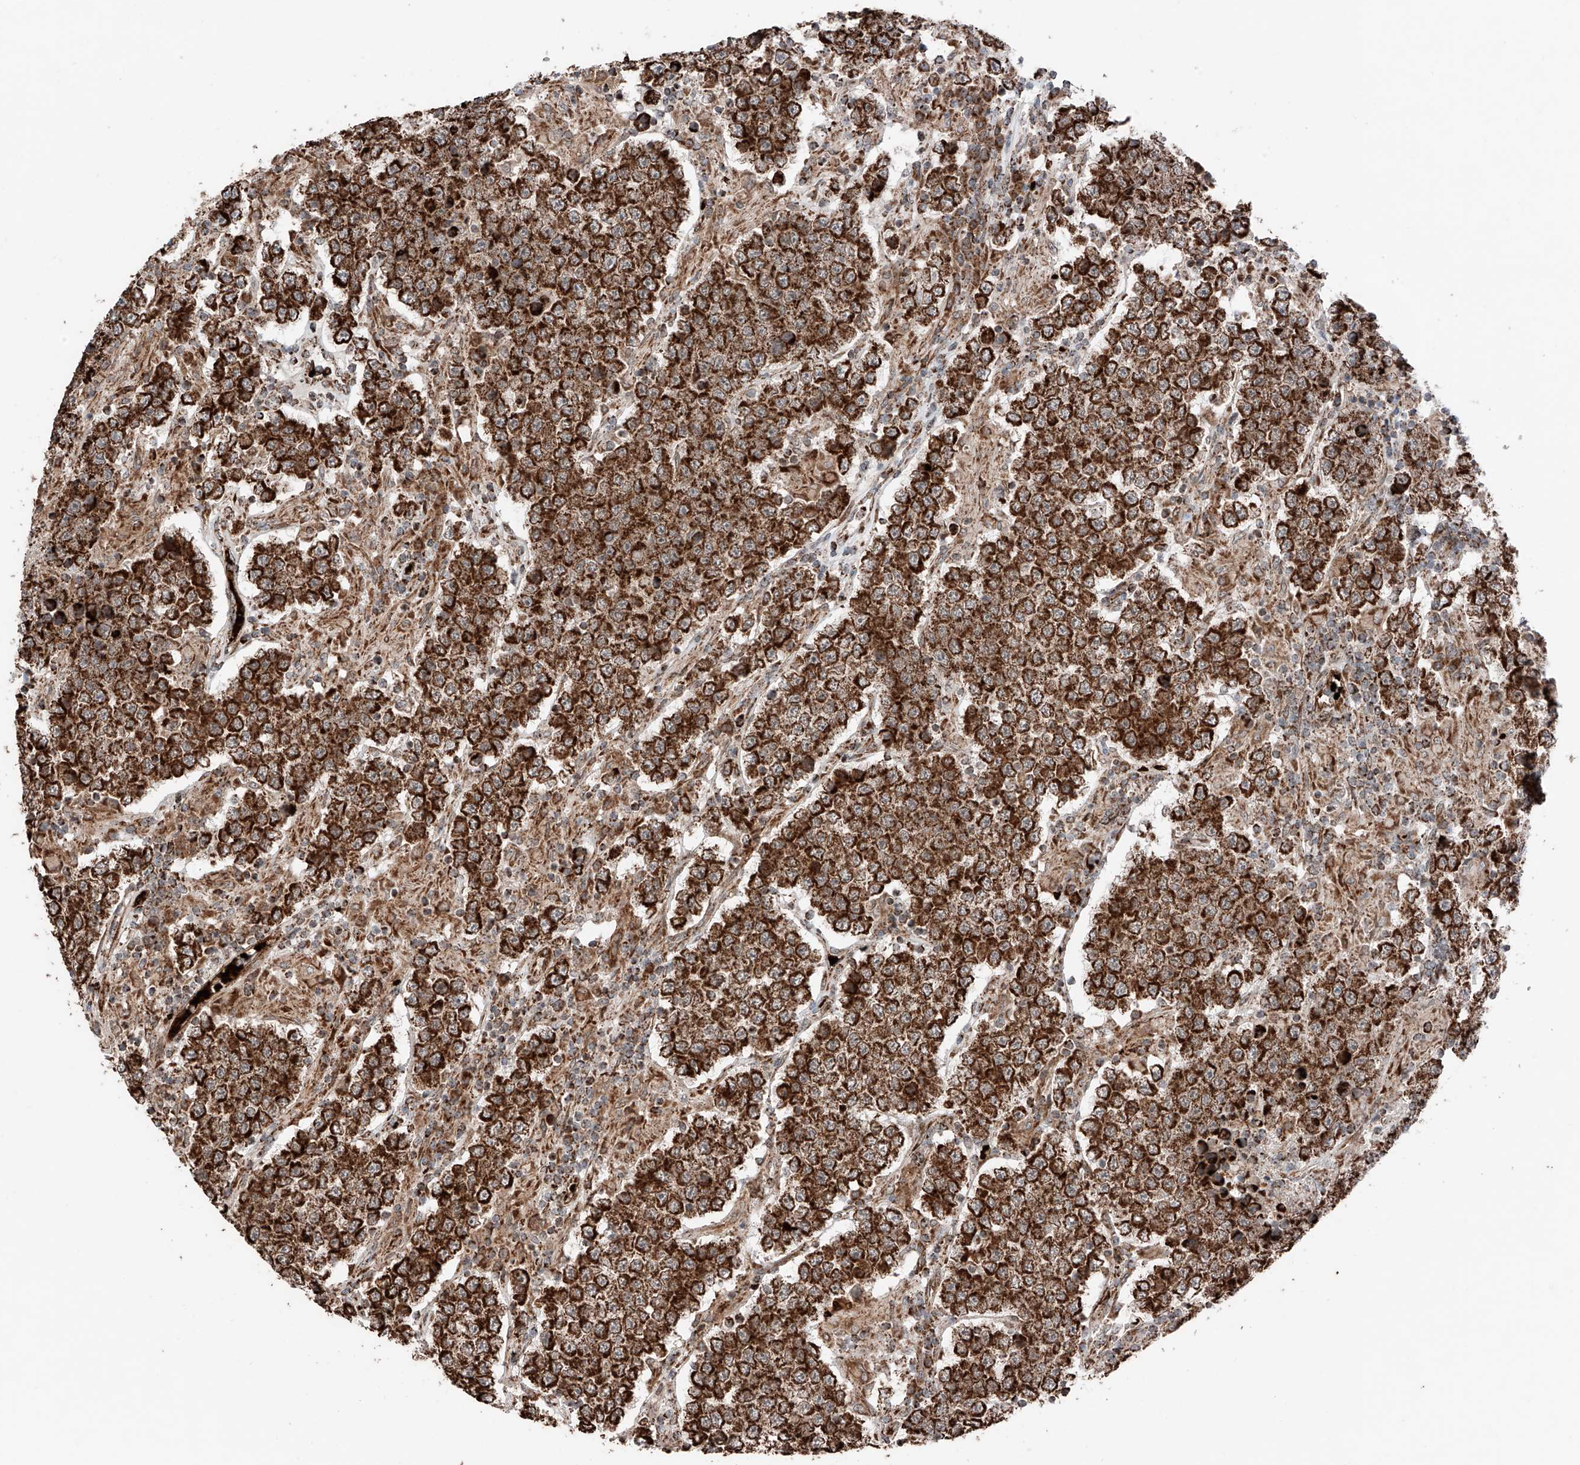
{"staining": {"intensity": "strong", "quantity": ">75%", "location": "cytoplasmic/membranous"}, "tissue": "testis cancer", "cell_type": "Tumor cells", "image_type": "cancer", "snomed": [{"axis": "morphology", "description": "Normal tissue, NOS"}, {"axis": "morphology", "description": "Urothelial carcinoma, High grade"}, {"axis": "morphology", "description": "Seminoma, NOS"}, {"axis": "morphology", "description": "Carcinoma, Embryonal, NOS"}, {"axis": "topography", "description": "Urinary bladder"}, {"axis": "topography", "description": "Testis"}], "caption": "Immunohistochemical staining of human testis cancer displays high levels of strong cytoplasmic/membranous expression in about >75% of tumor cells.", "gene": "ZSCAN29", "patient": {"sex": "male", "age": 41}}